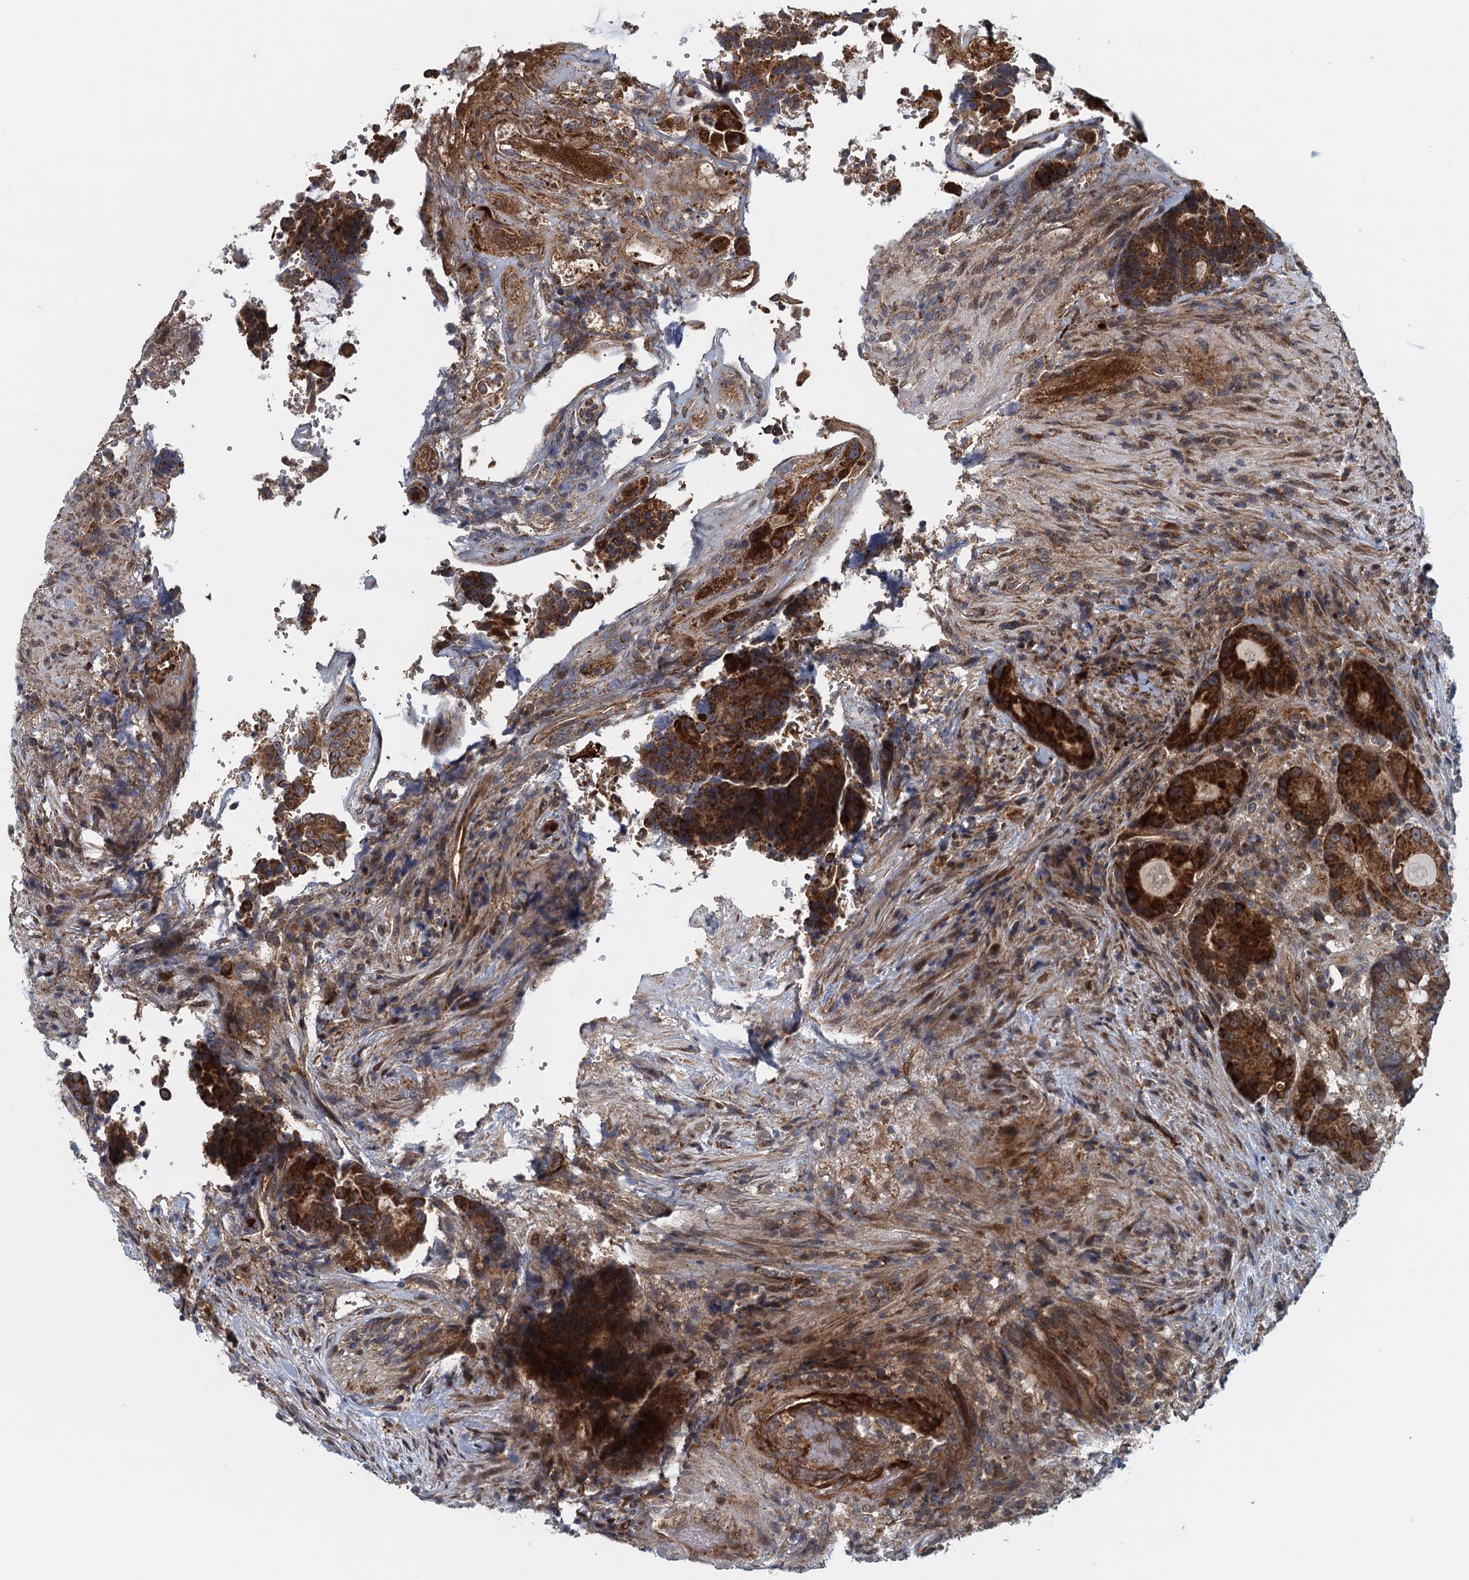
{"staining": {"intensity": "strong", "quantity": ">75%", "location": "cytoplasmic/membranous"}, "tissue": "colorectal cancer", "cell_type": "Tumor cells", "image_type": "cancer", "snomed": [{"axis": "morphology", "description": "Adenocarcinoma, NOS"}, {"axis": "topography", "description": "Rectum"}], "caption": "A brown stain shows strong cytoplasmic/membranous expression of a protein in human colorectal cancer tumor cells. (IHC, brightfield microscopy, high magnification).", "gene": "NLRP10", "patient": {"sex": "male", "age": 69}}